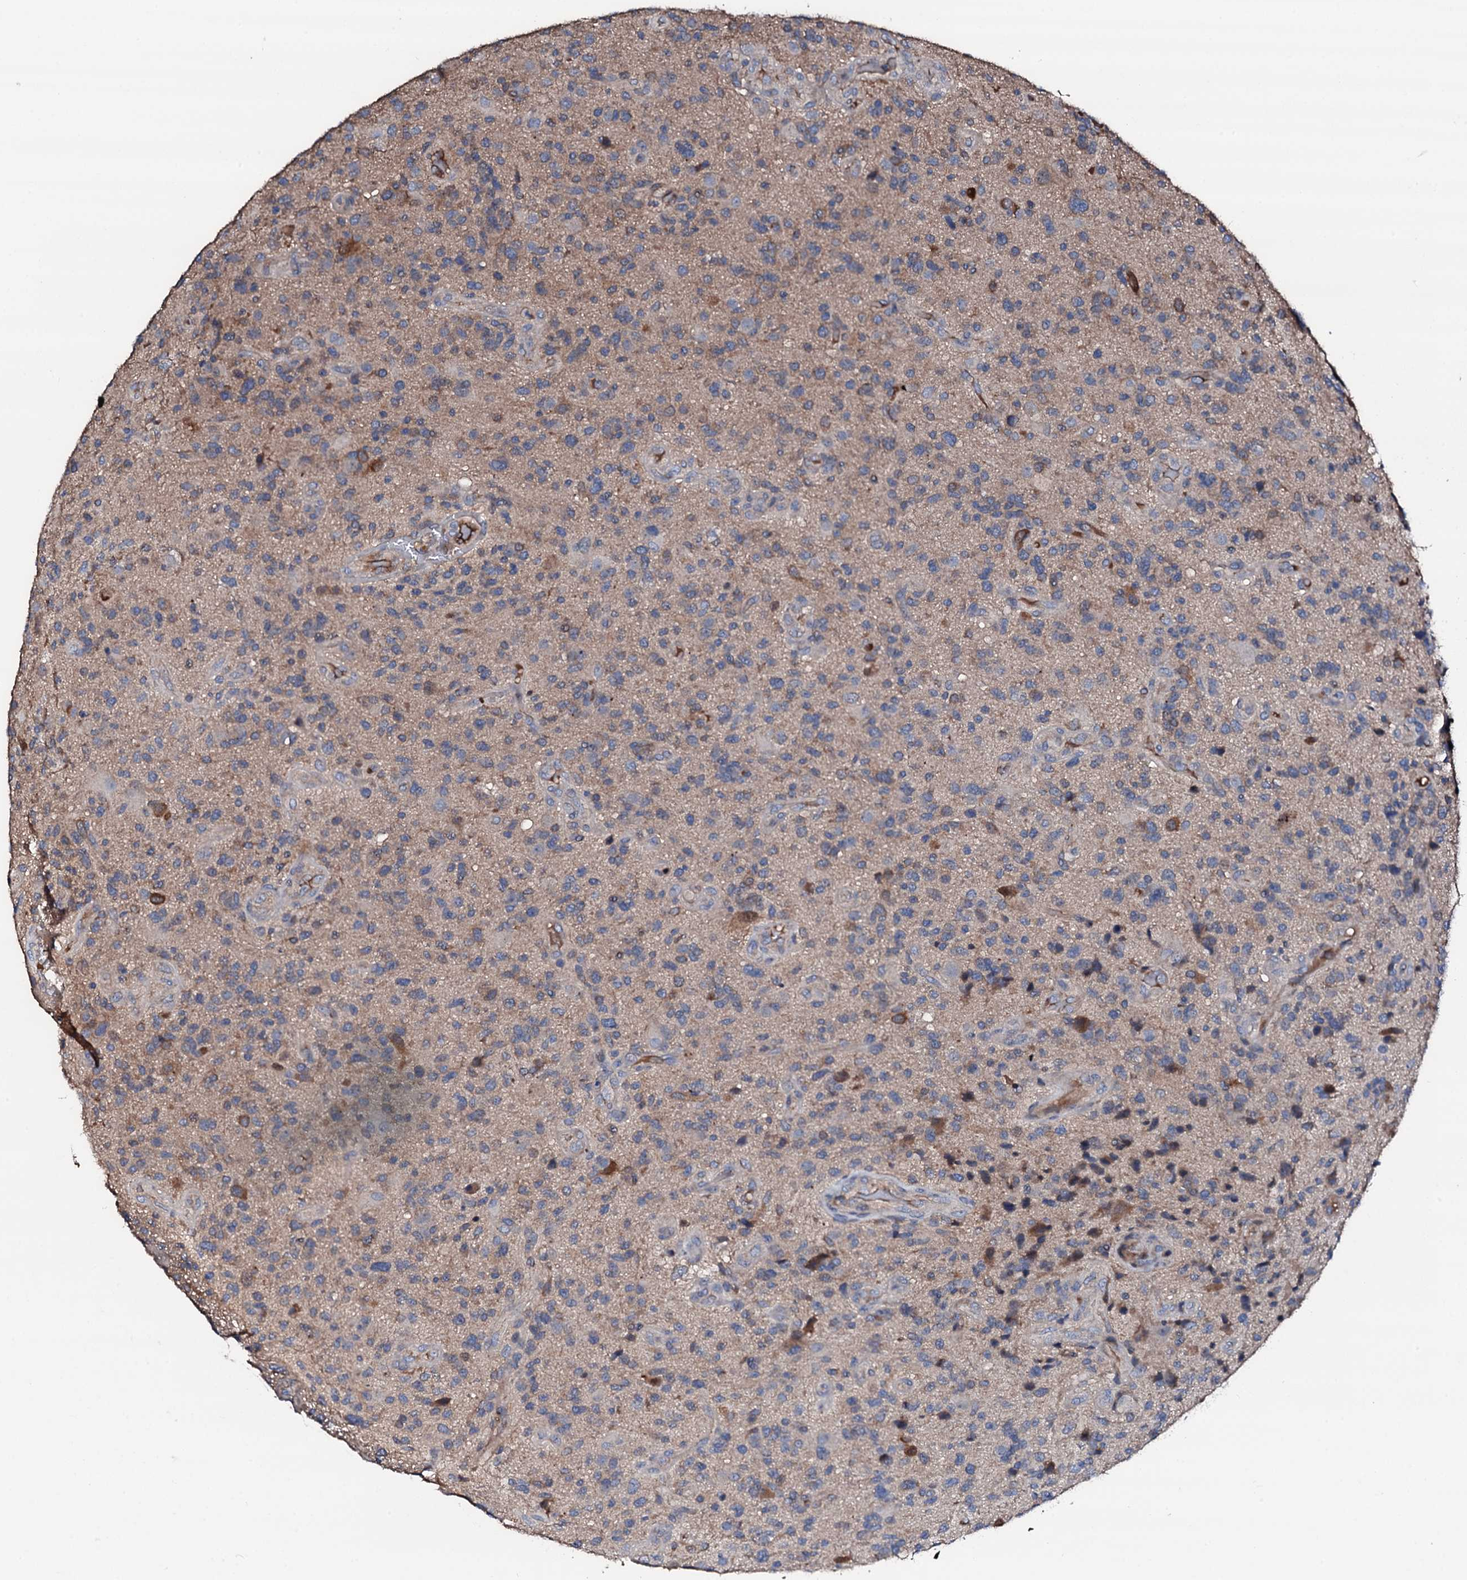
{"staining": {"intensity": "weak", "quantity": "<25%", "location": "cytoplasmic/membranous"}, "tissue": "glioma", "cell_type": "Tumor cells", "image_type": "cancer", "snomed": [{"axis": "morphology", "description": "Glioma, malignant, High grade"}, {"axis": "topography", "description": "Brain"}], "caption": "Protein analysis of glioma exhibits no significant expression in tumor cells.", "gene": "TRAFD1", "patient": {"sex": "male", "age": 47}}